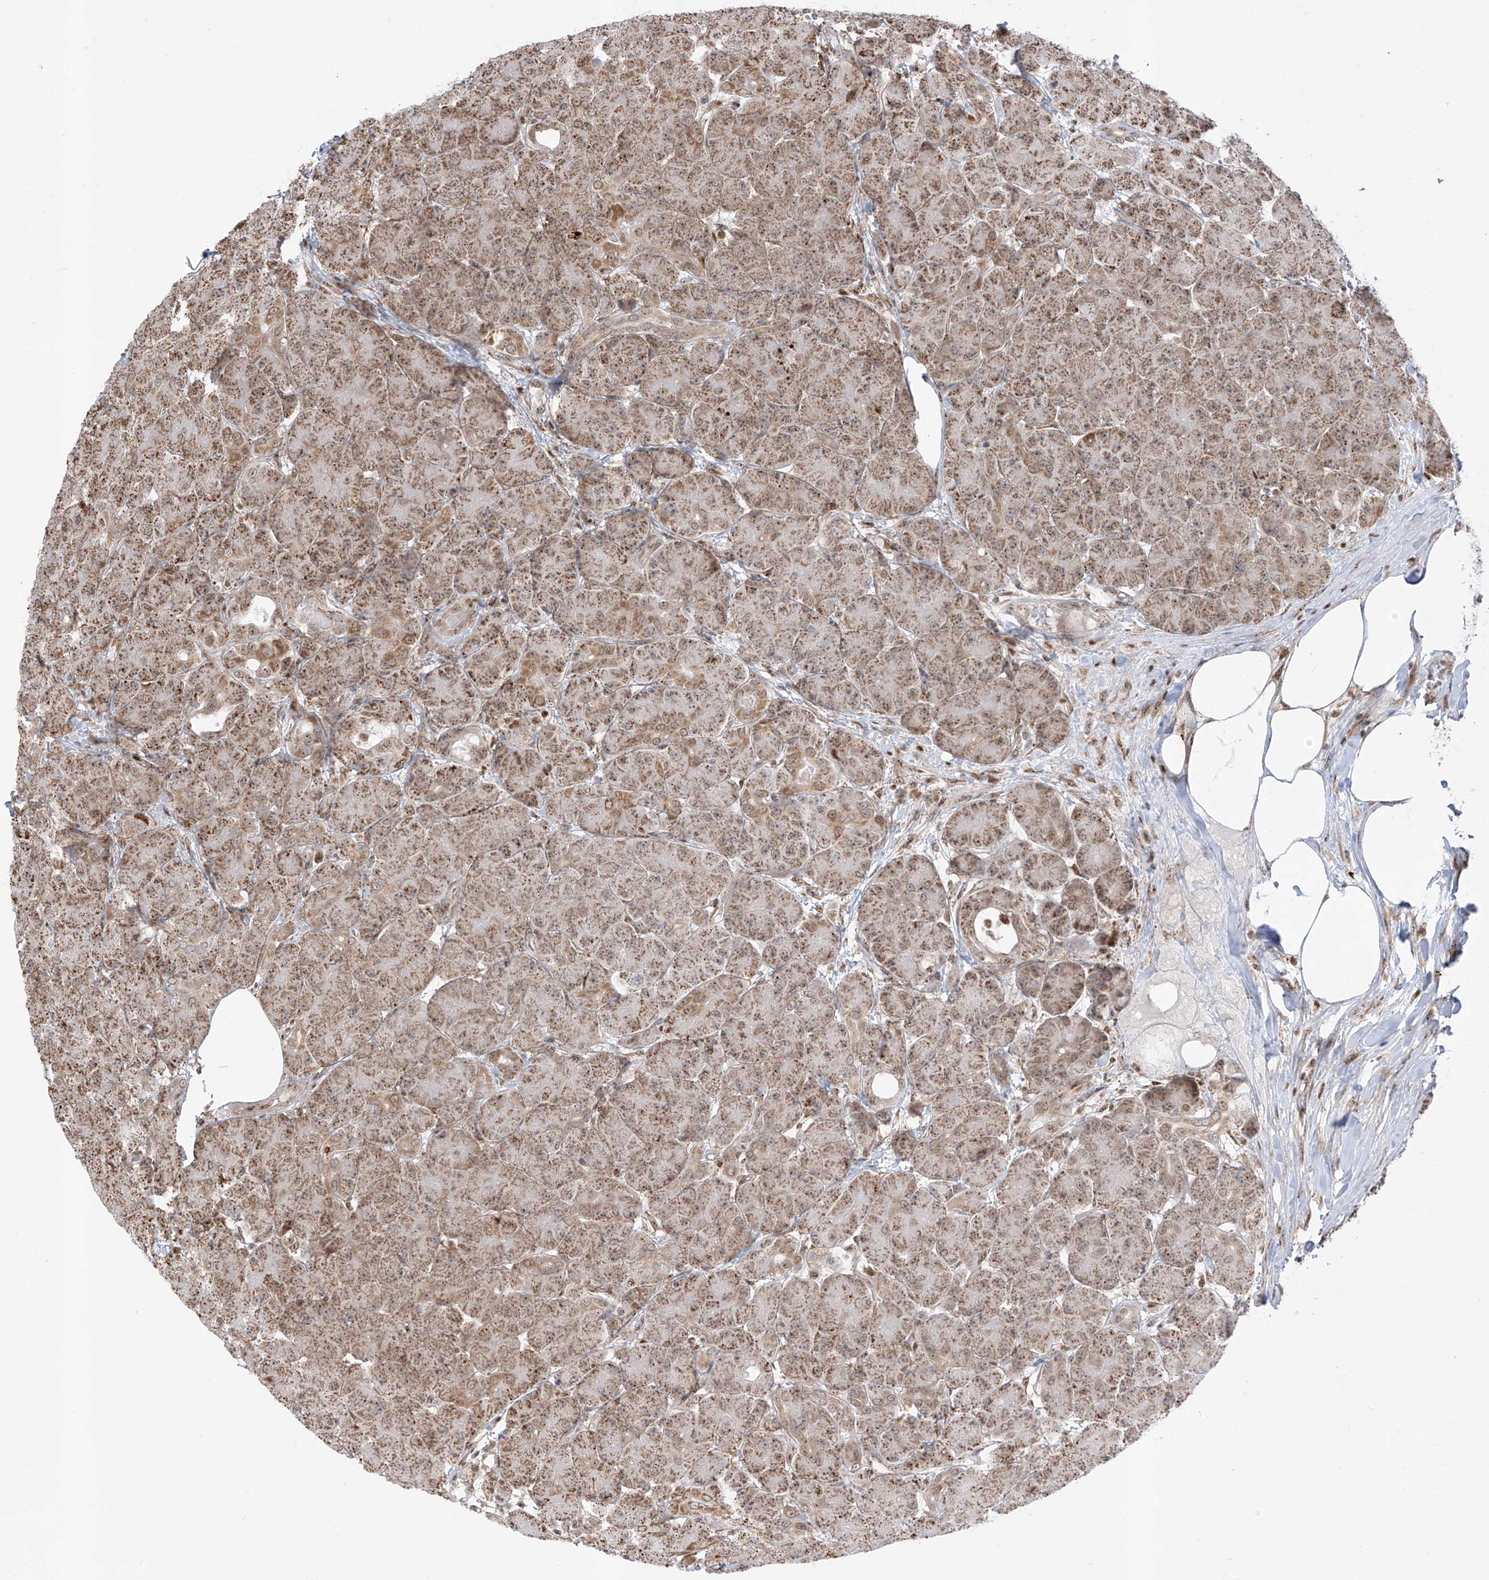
{"staining": {"intensity": "moderate", "quantity": ">75%", "location": "cytoplasmic/membranous"}, "tissue": "pancreas", "cell_type": "Exocrine glandular cells", "image_type": "normal", "snomed": [{"axis": "morphology", "description": "Normal tissue, NOS"}, {"axis": "topography", "description": "Pancreas"}], "caption": "Immunohistochemistry (IHC) (DAB (3,3'-diaminobenzidine)) staining of benign pancreas demonstrates moderate cytoplasmic/membranous protein staining in approximately >75% of exocrine glandular cells. The staining was performed using DAB, with brown indicating positive protein expression. Nuclei are stained blue with hematoxylin.", "gene": "ZBTB8A", "patient": {"sex": "male", "age": 63}}